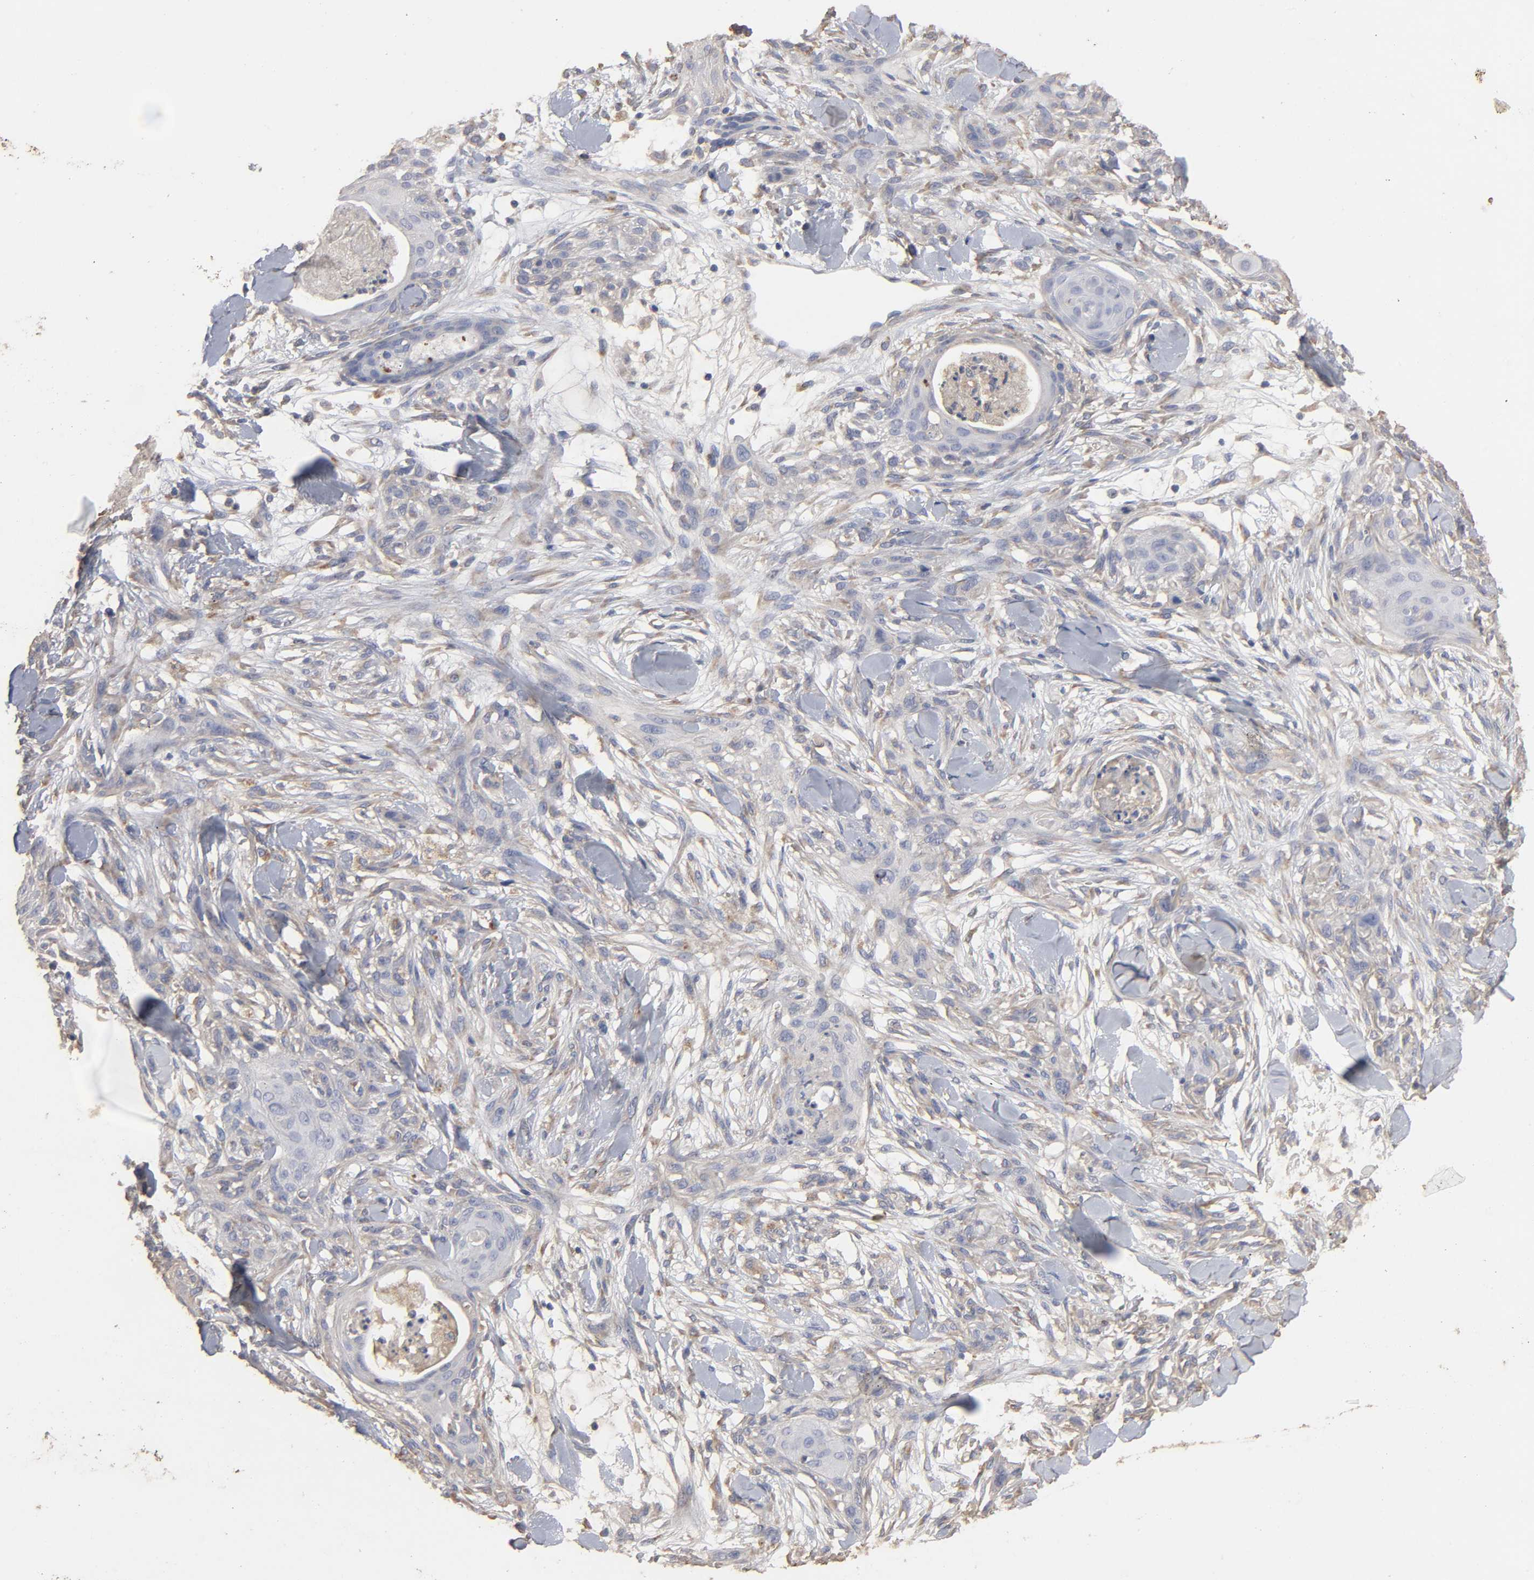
{"staining": {"intensity": "weak", "quantity": "<25%", "location": "cytoplasmic/membranous"}, "tissue": "skin cancer", "cell_type": "Tumor cells", "image_type": "cancer", "snomed": [{"axis": "morphology", "description": "Squamous cell carcinoma, NOS"}, {"axis": "topography", "description": "Skin"}], "caption": "This is an IHC histopathology image of human skin cancer. There is no expression in tumor cells.", "gene": "EIF4G2", "patient": {"sex": "female", "age": 59}}